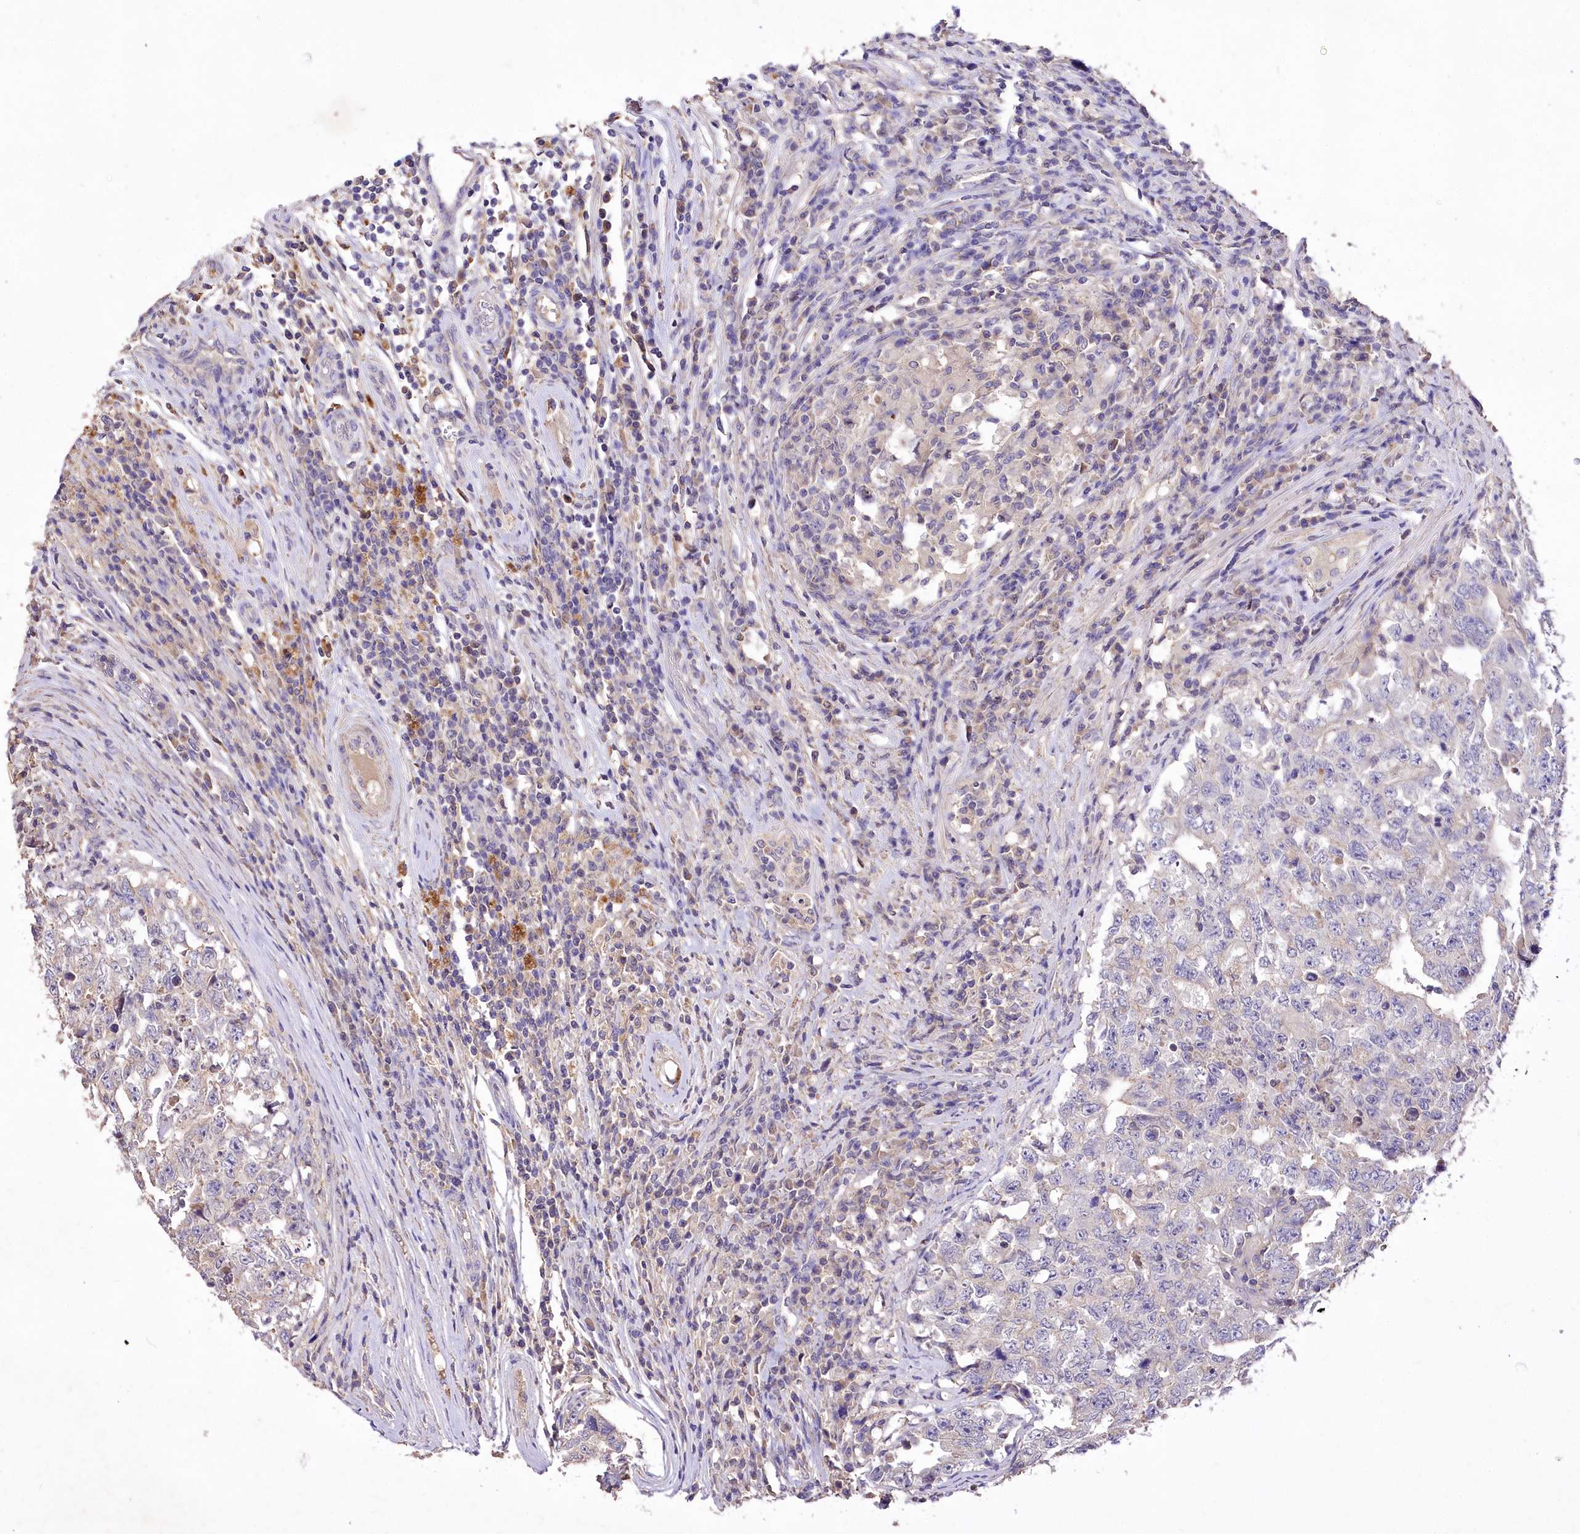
{"staining": {"intensity": "negative", "quantity": "none", "location": "none"}, "tissue": "testis cancer", "cell_type": "Tumor cells", "image_type": "cancer", "snomed": [{"axis": "morphology", "description": "Carcinoma, Embryonal, NOS"}, {"axis": "topography", "description": "Testis"}], "caption": "Immunohistochemistry image of testis embryonal carcinoma stained for a protein (brown), which shows no positivity in tumor cells.", "gene": "PCYOX1L", "patient": {"sex": "male", "age": 26}}